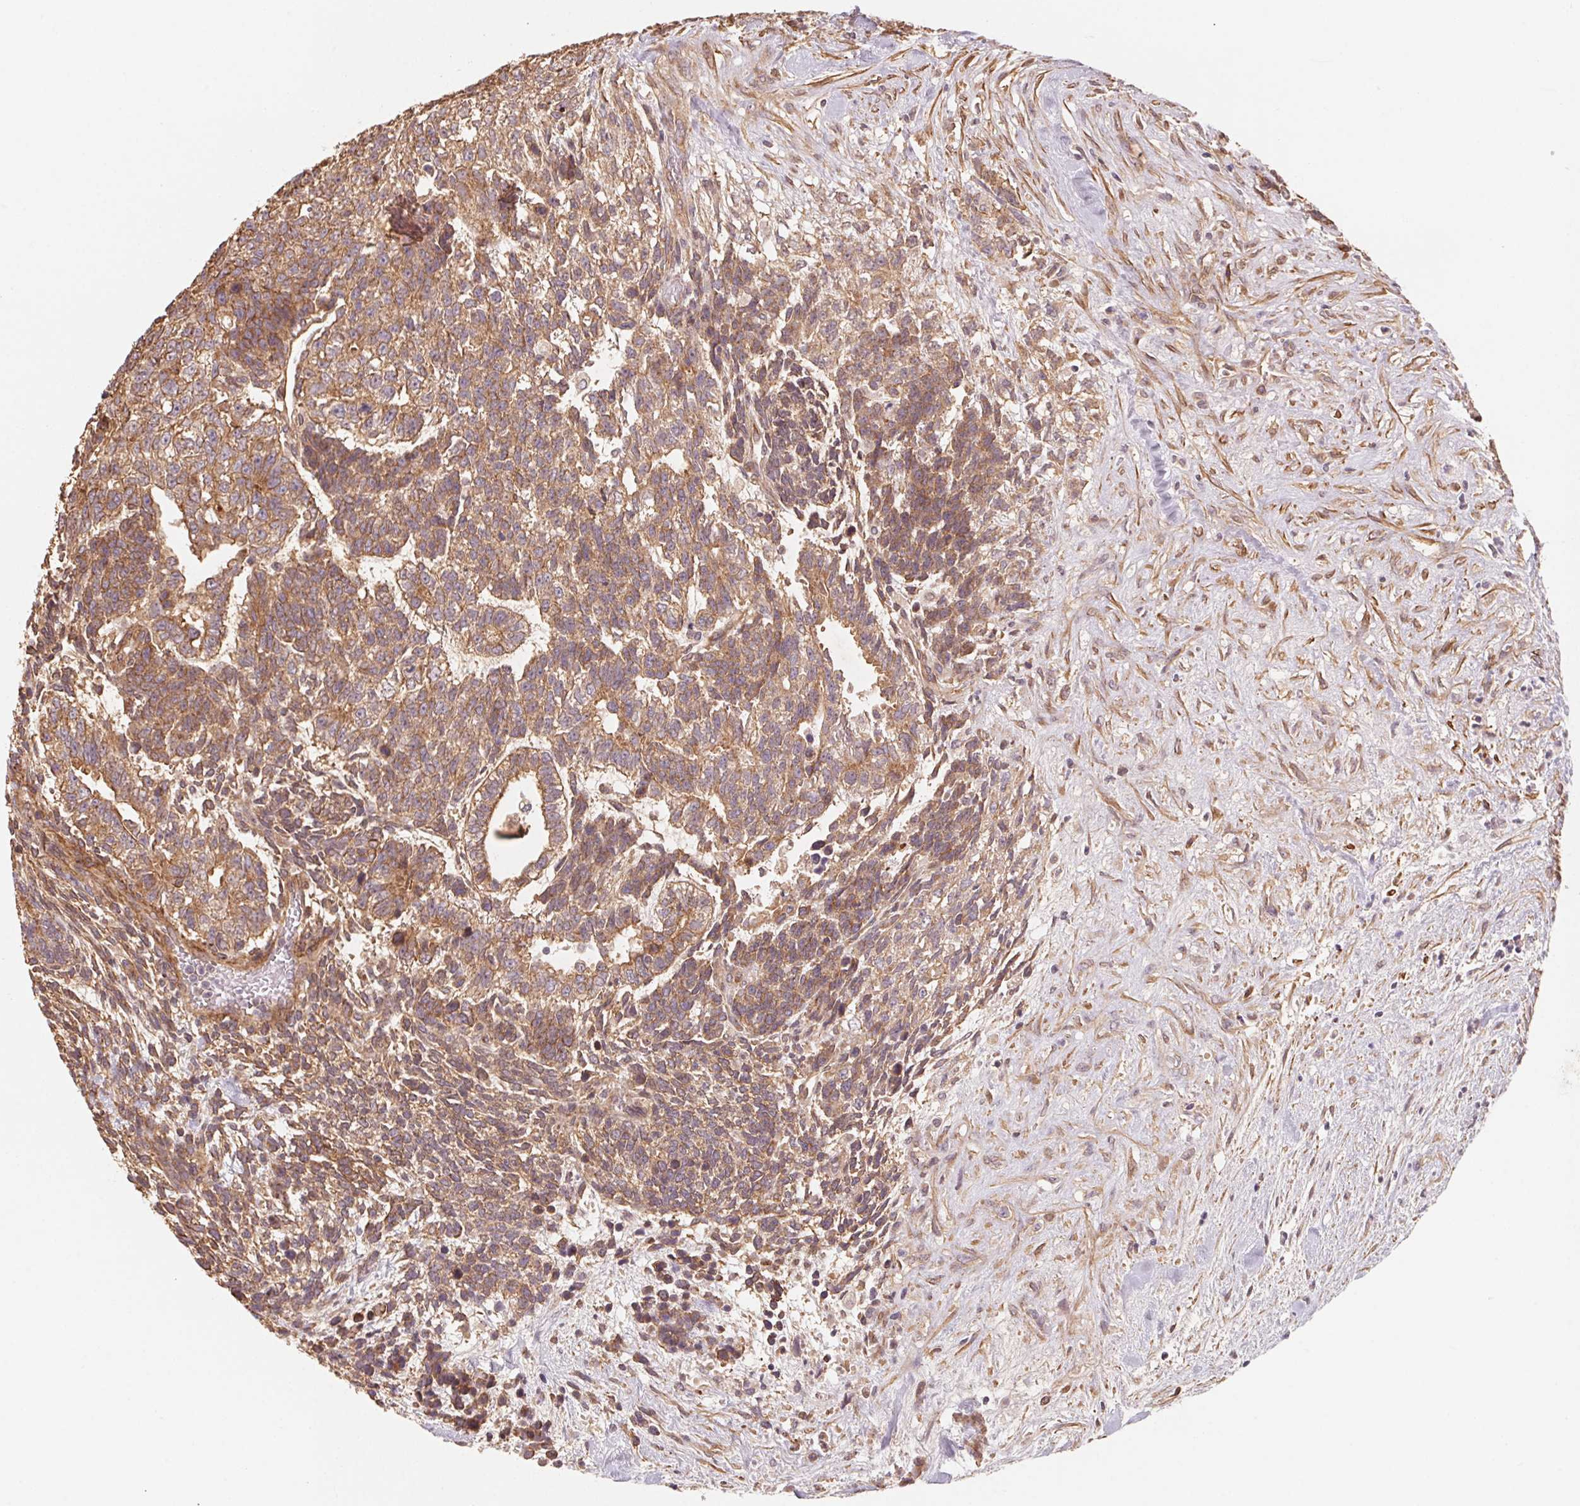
{"staining": {"intensity": "moderate", "quantity": ">75%", "location": "cytoplasmic/membranous"}, "tissue": "testis cancer", "cell_type": "Tumor cells", "image_type": "cancer", "snomed": [{"axis": "morphology", "description": "Carcinoma, Embryonal, NOS"}, {"axis": "topography", "description": "Testis"}], "caption": "Testis embryonal carcinoma stained for a protein exhibits moderate cytoplasmic/membranous positivity in tumor cells. The staining was performed using DAB, with brown indicating positive protein expression. Nuclei are stained blue with hematoxylin.", "gene": "CCDC112", "patient": {"sex": "male", "age": 23}}